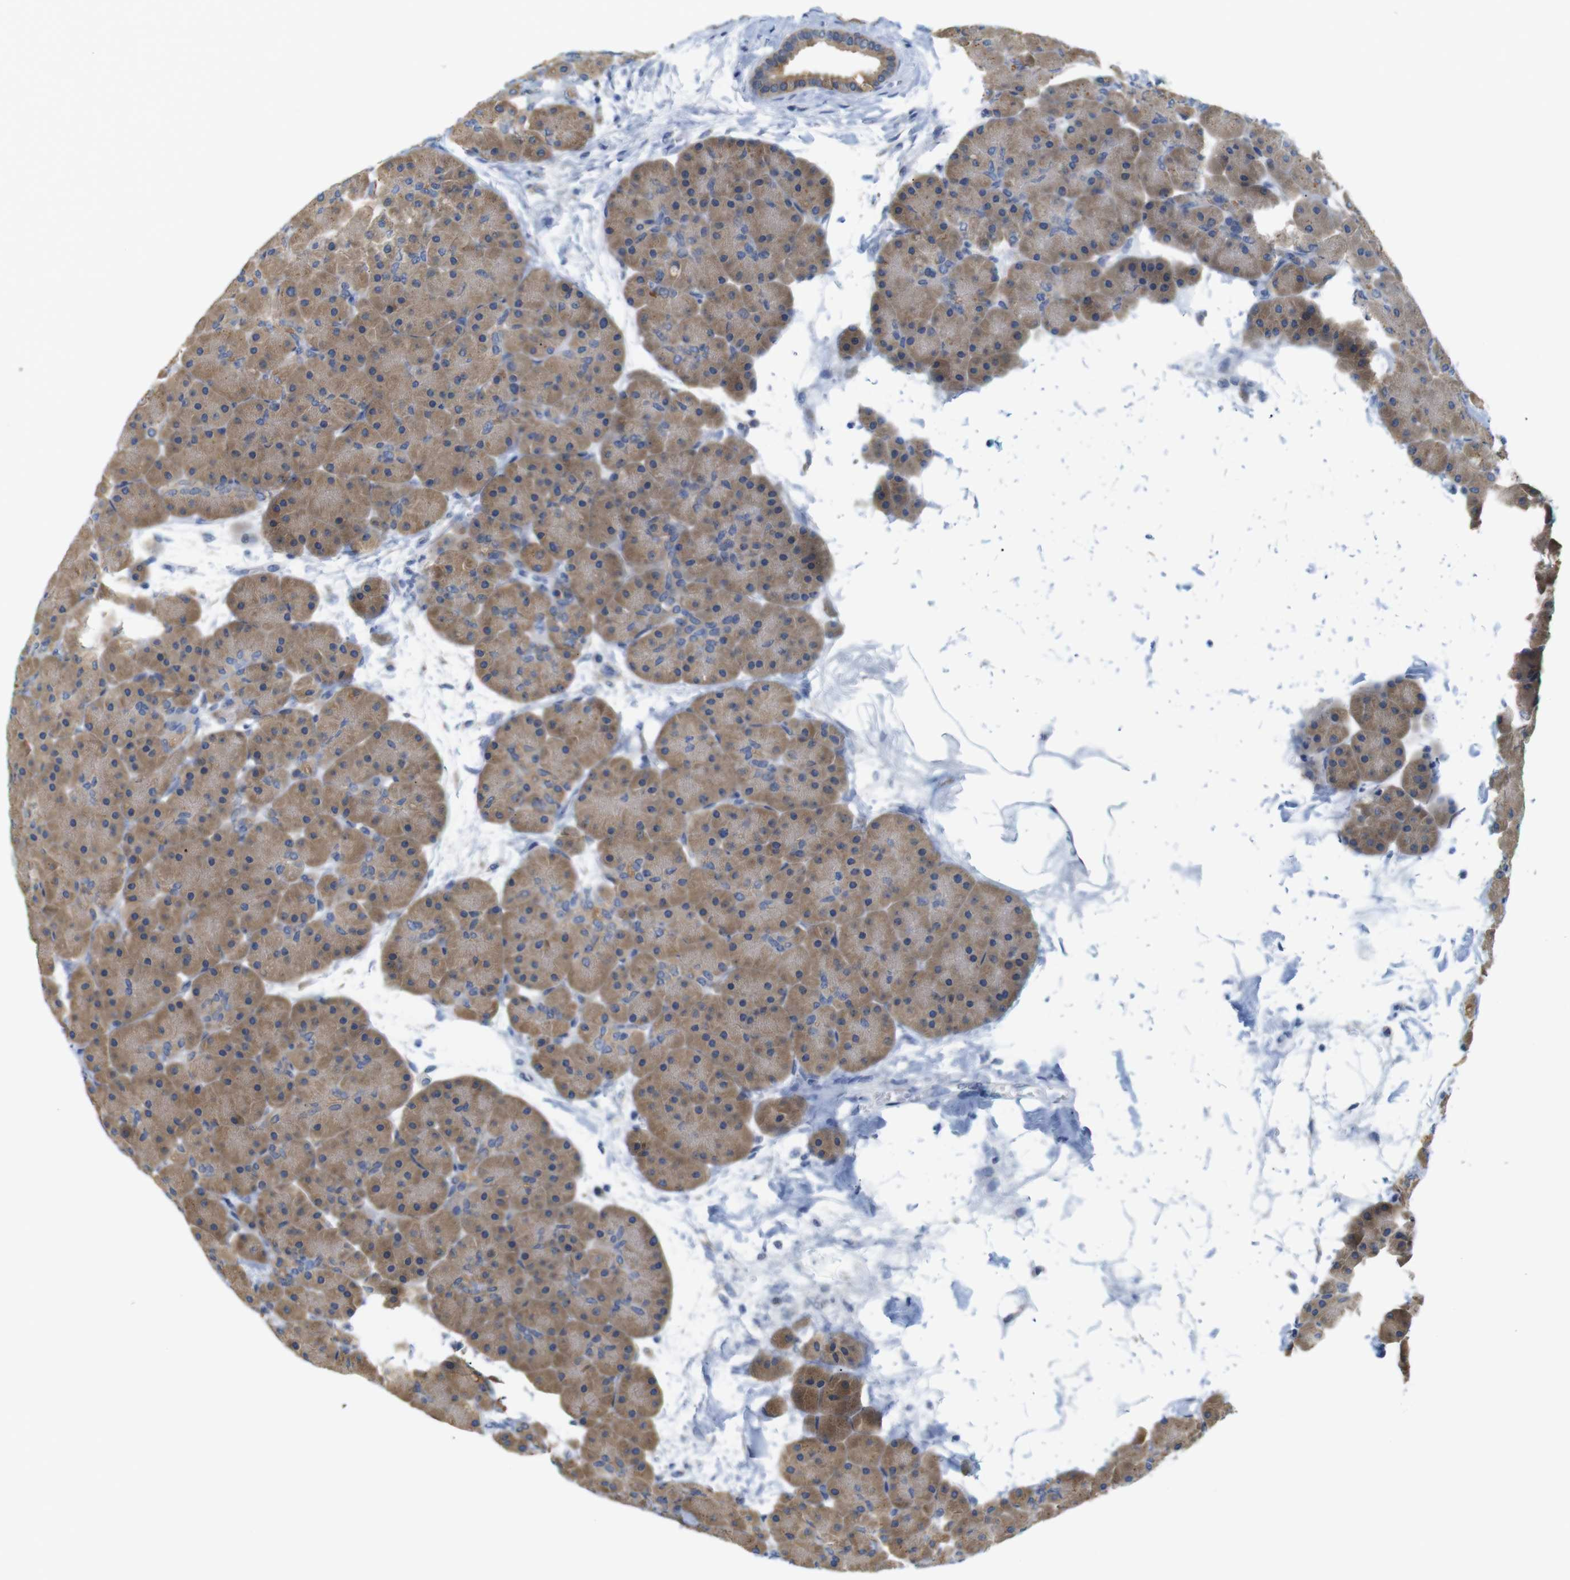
{"staining": {"intensity": "moderate", "quantity": ">75%", "location": "cytoplasmic/membranous"}, "tissue": "pancreas", "cell_type": "Exocrine glandular cells", "image_type": "normal", "snomed": [{"axis": "morphology", "description": "Normal tissue, NOS"}, {"axis": "topography", "description": "Pancreas"}], "caption": "Immunohistochemistry of benign human pancreas shows medium levels of moderate cytoplasmic/membranous expression in about >75% of exocrine glandular cells.", "gene": "NEBL", "patient": {"sex": "male", "age": 66}}